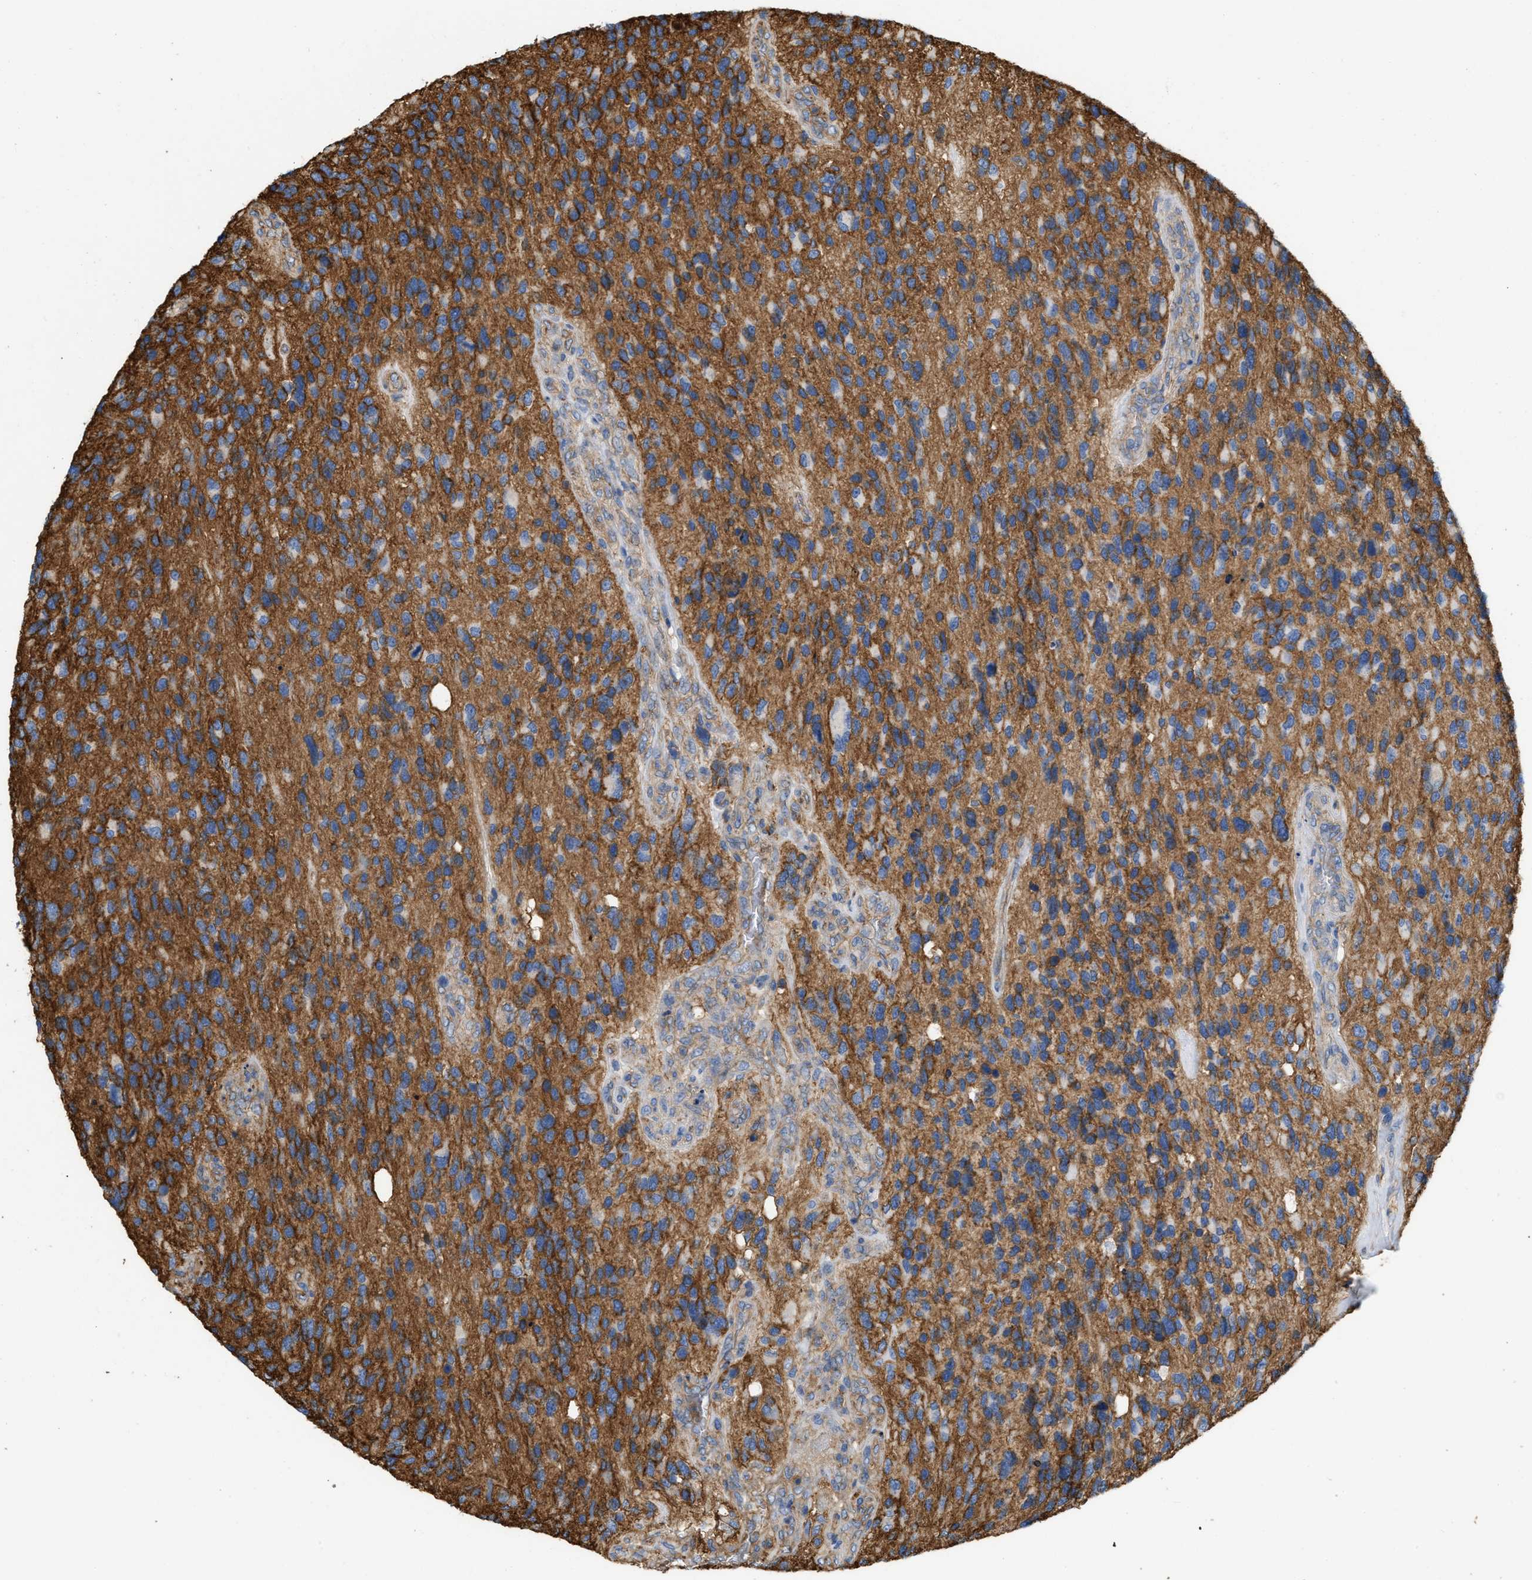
{"staining": {"intensity": "strong", "quantity": ">75%", "location": "cytoplasmic/membranous"}, "tissue": "glioma", "cell_type": "Tumor cells", "image_type": "cancer", "snomed": [{"axis": "morphology", "description": "Glioma, malignant, High grade"}, {"axis": "topography", "description": "Brain"}], "caption": "Immunohistochemistry (IHC) (DAB) staining of human high-grade glioma (malignant) demonstrates strong cytoplasmic/membranous protein positivity in about >75% of tumor cells.", "gene": "GNB4", "patient": {"sex": "female", "age": 58}}